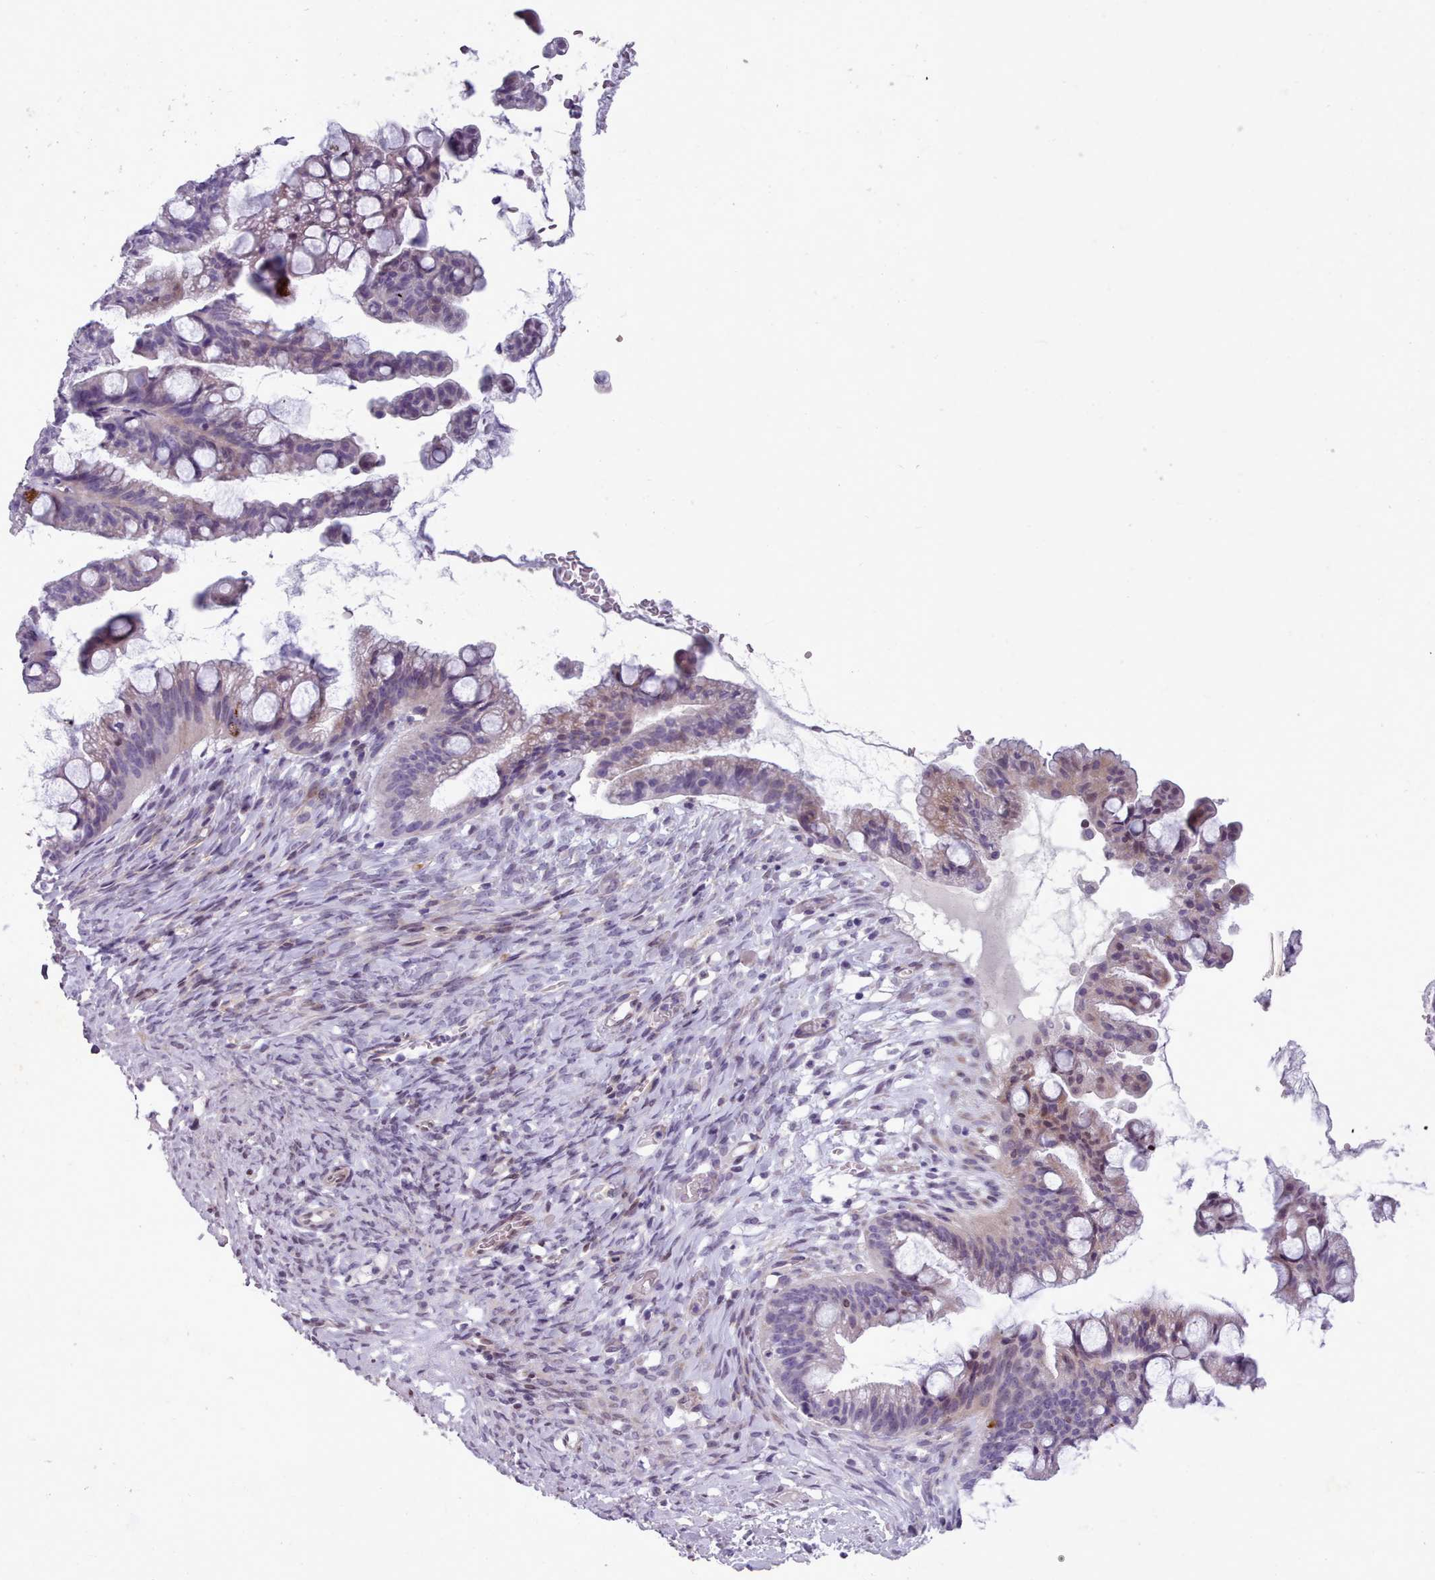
{"staining": {"intensity": "weak", "quantity": "<25%", "location": "cytoplasmic/membranous"}, "tissue": "ovarian cancer", "cell_type": "Tumor cells", "image_type": "cancer", "snomed": [{"axis": "morphology", "description": "Cystadenocarcinoma, mucinous, NOS"}, {"axis": "topography", "description": "Ovary"}], "caption": "Immunohistochemistry of mucinous cystadenocarcinoma (ovarian) shows no staining in tumor cells. (DAB IHC visualized using brightfield microscopy, high magnification).", "gene": "KCNT2", "patient": {"sex": "female", "age": 73}}